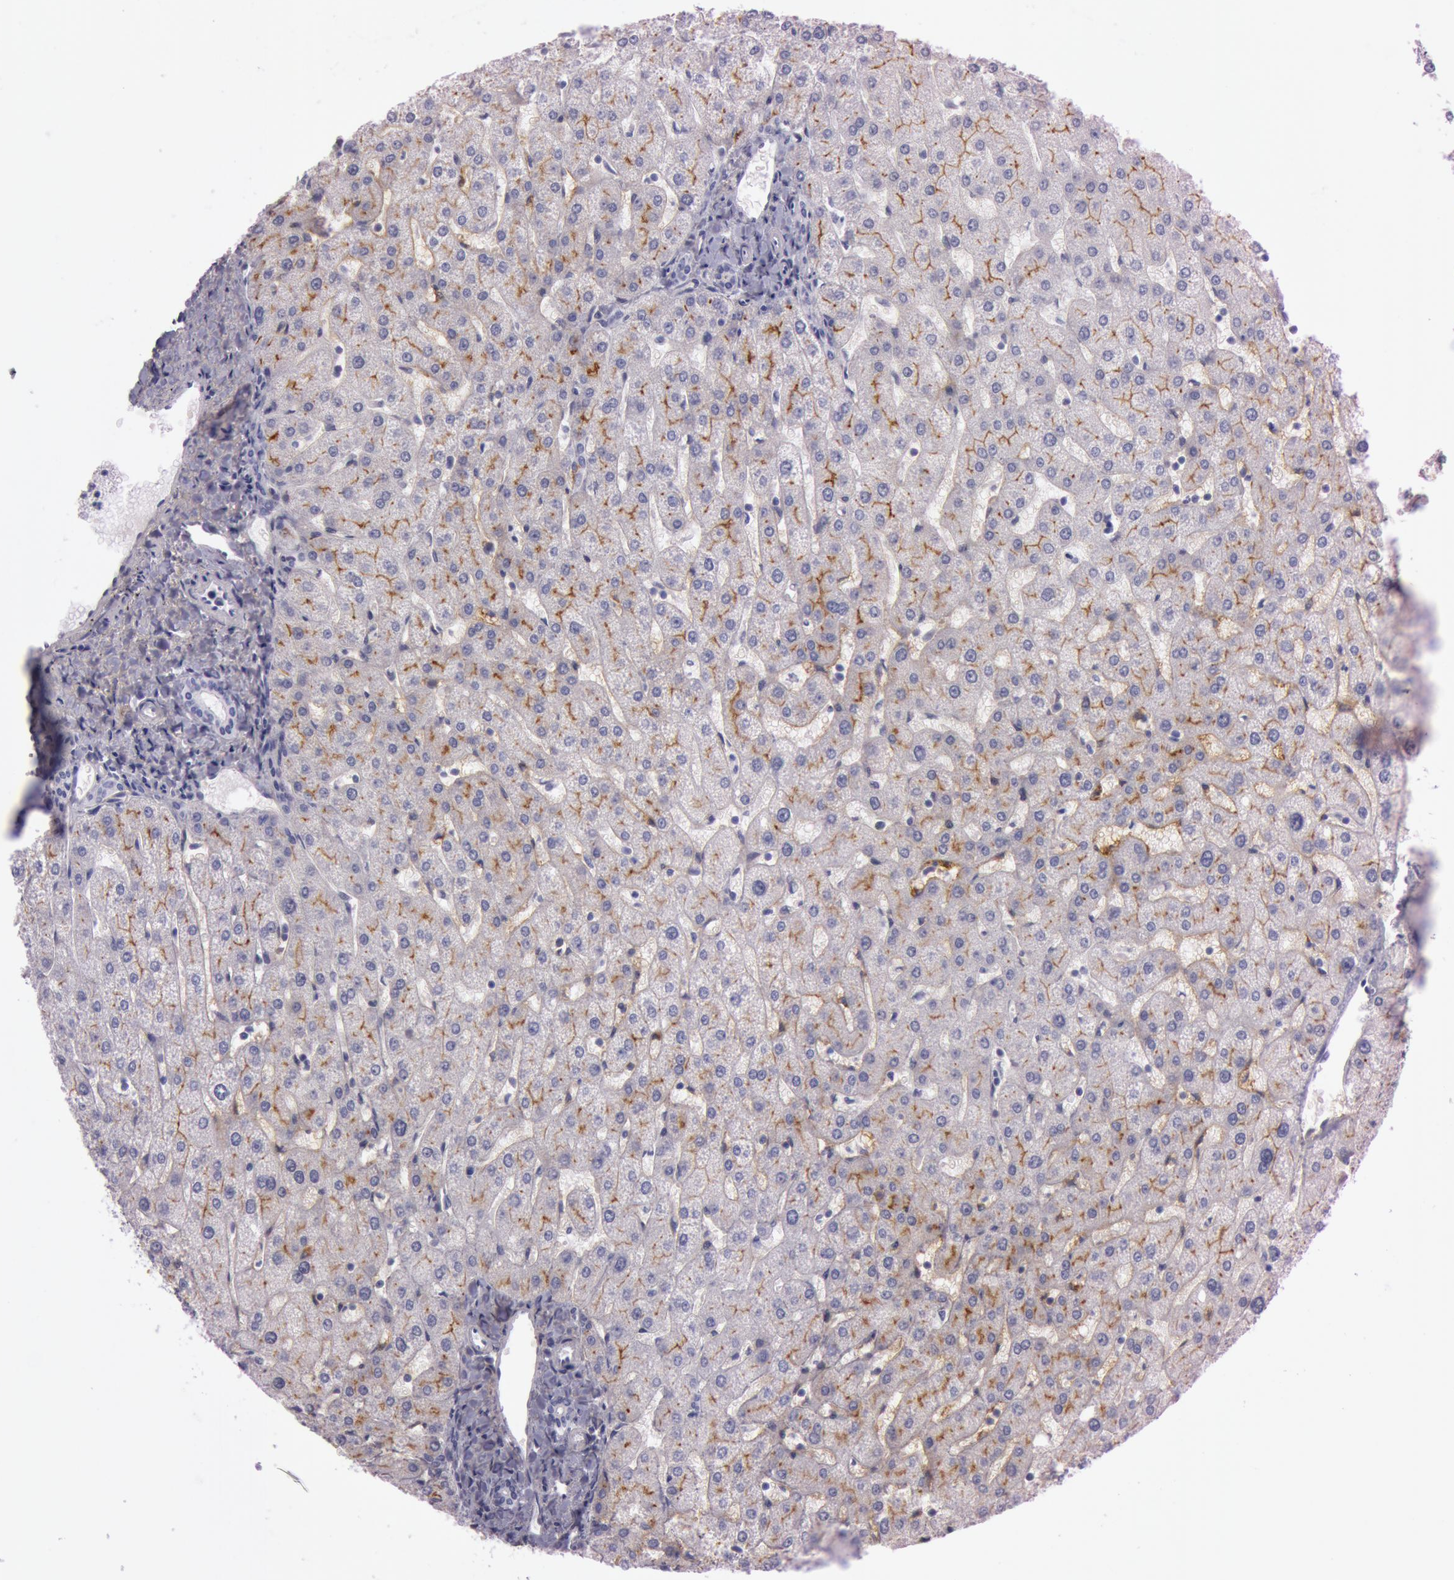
{"staining": {"intensity": "negative", "quantity": "none", "location": "none"}, "tissue": "liver", "cell_type": "Cholangiocytes", "image_type": "normal", "snomed": [{"axis": "morphology", "description": "Normal tissue, NOS"}, {"axis": "topography", "description": "Liver"}], "caption": "The photomicrograph exhibits no staining of cholangiocytes in normal liver. (Brightfield microscopy of DAB (3,3'-diaminobenzidine) IHC at high magnification).", "gene": "FOLH1", "patient": {"sex": "male", "age": 67}}